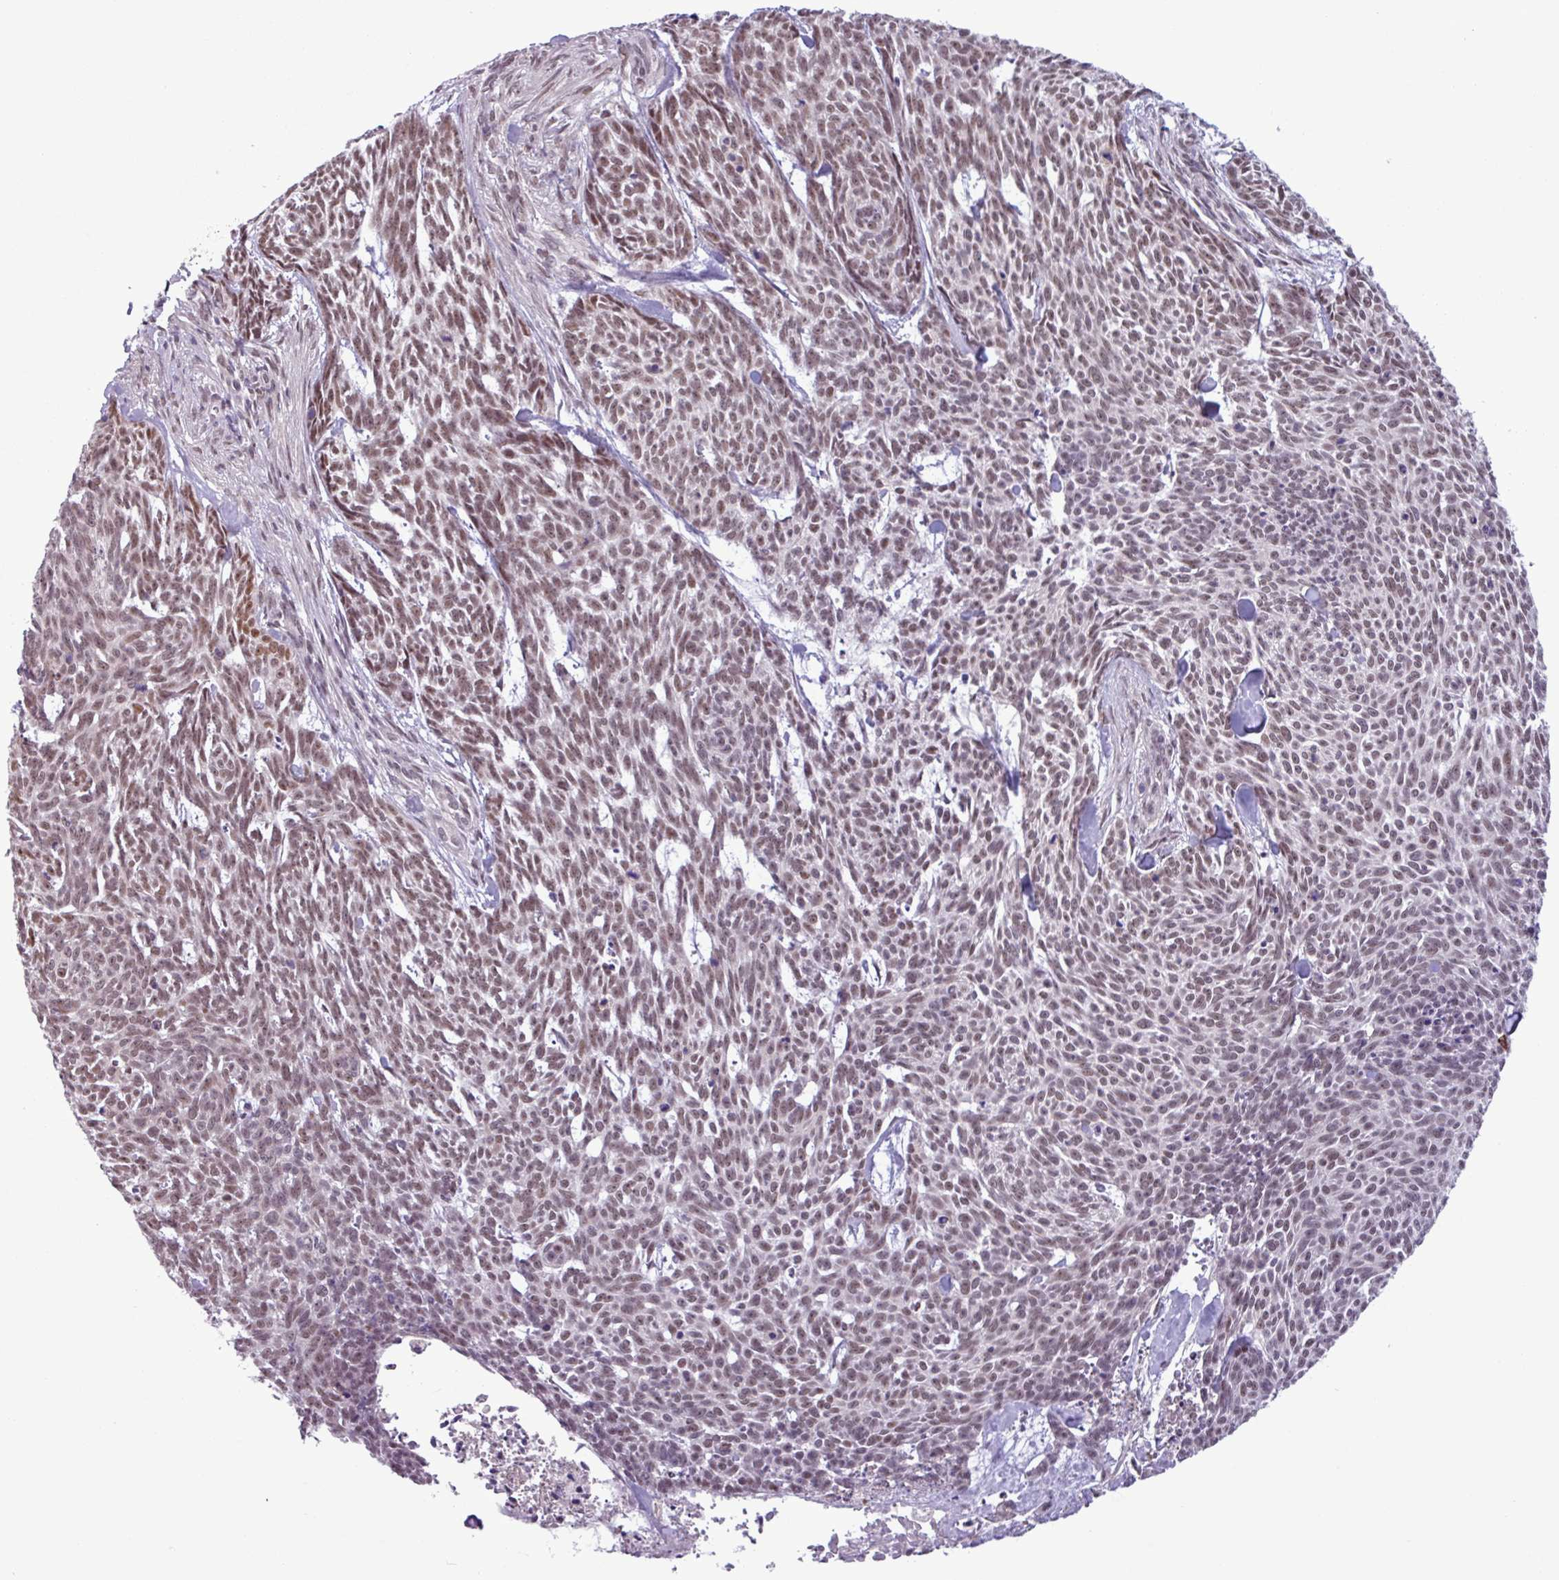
{"staining": {"intensity": "moderate", "quantity": ">75%", "location": "nuclear"}, "tissue": "skin cancer", "cell_type": "Tumor cells", "image_type": "cancer", "snomed": [{"axis": "morphology", "description": "Basal cell carcinoma"}, {"axis": "topography", "description": "Skin"}], "caption": "Brown immunohistochemical staining in human basal cell carcinoma (skin) exhibits moderate nuclear staining in approximately >75% of tumor cells.", "gene": "NOTCH2", "patient": {"sex": "female", "age": 93}}